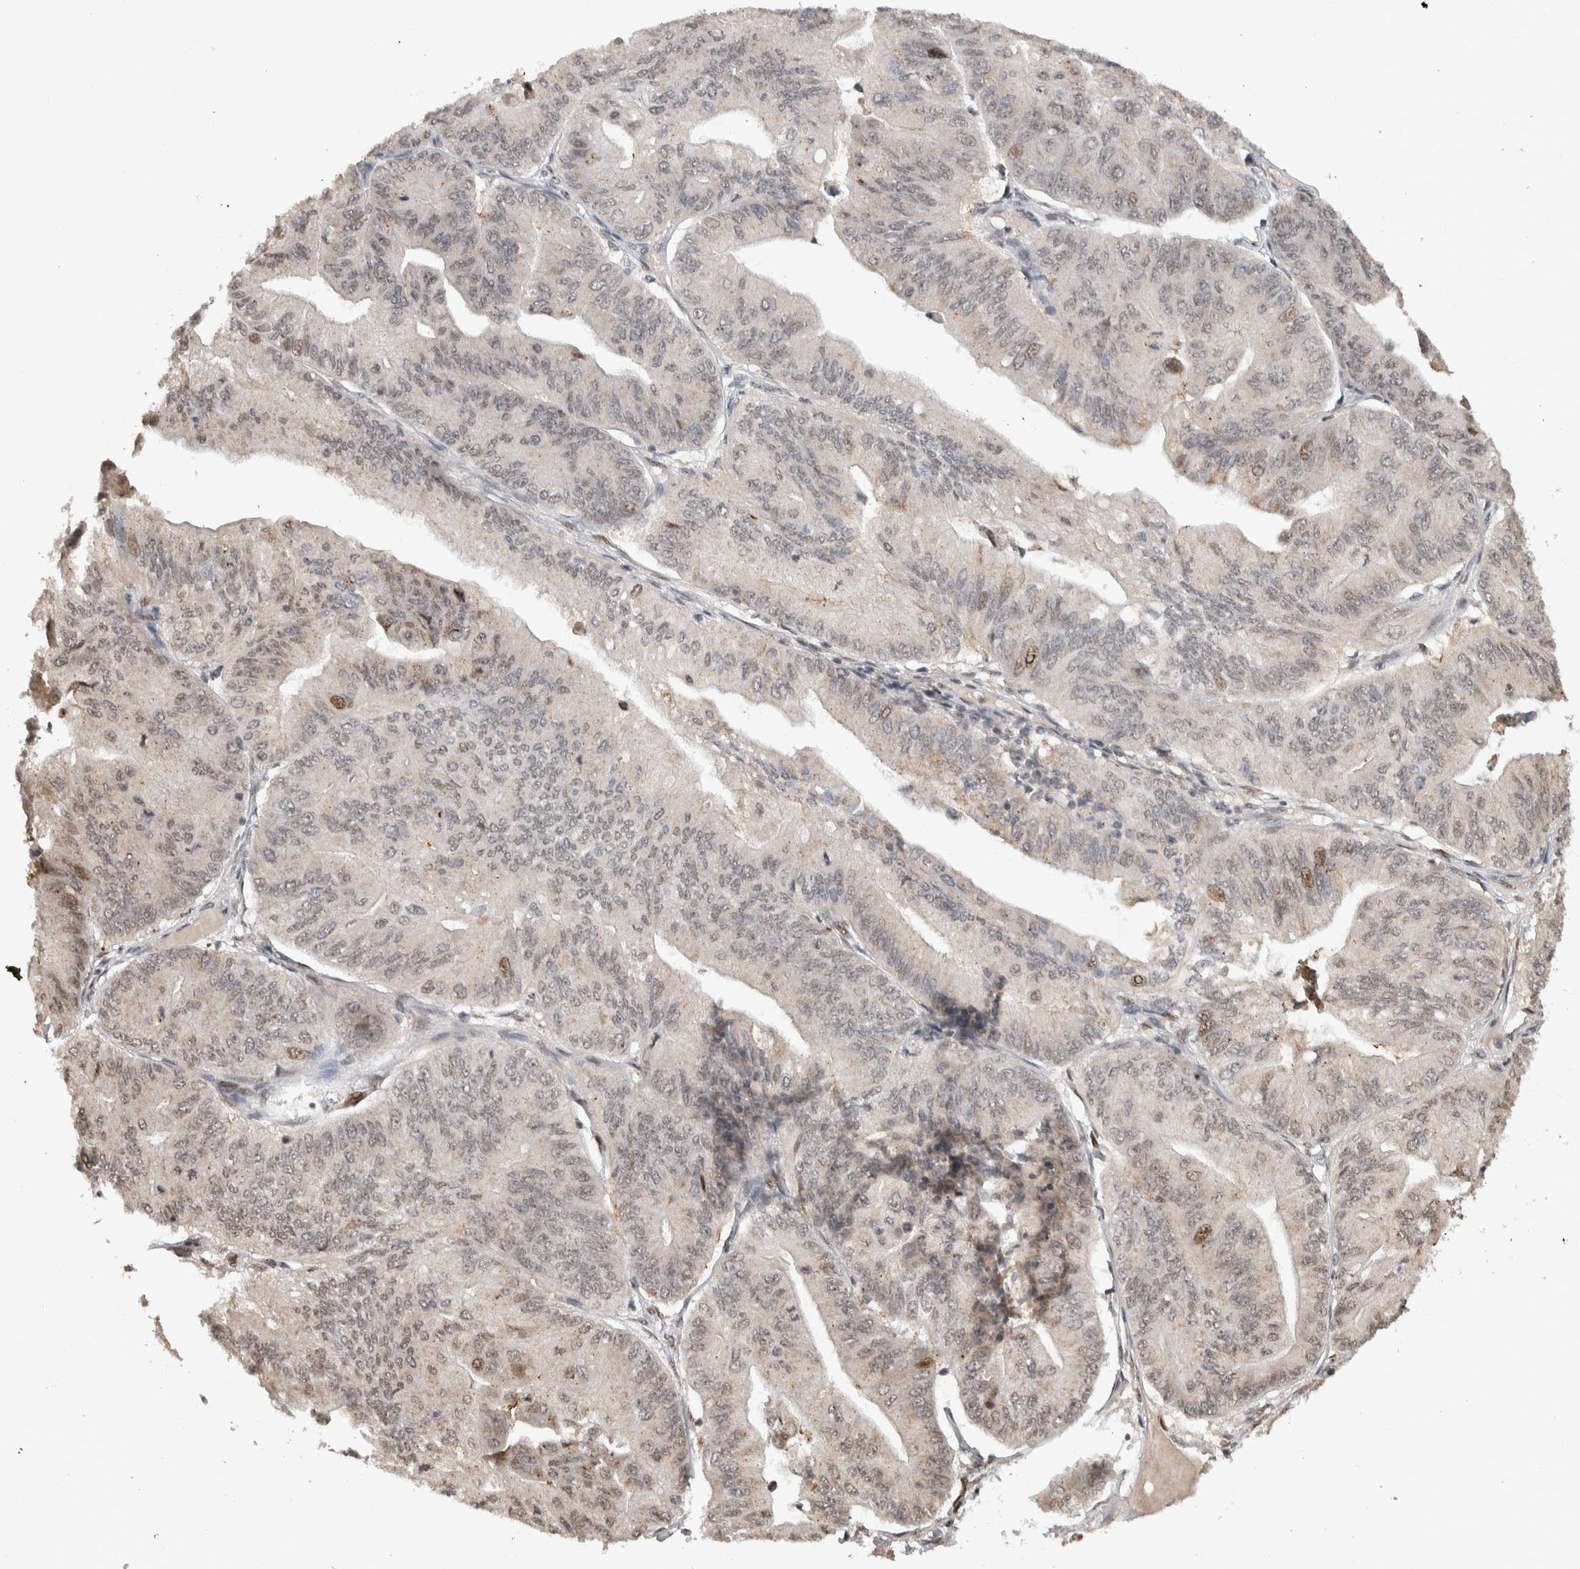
{"staining": {"intensity": "weak", "quantity": "<25%", "location": "nuclear"}, "tissue": "ovarian cancer", "cell_type": "Tumor cells", "image_type": "cancer", "snomed": [{"axis": "morphology", "description": "Cystadenocarcinoma, mucinous, NOS"}, {"axis": "topography", "description": "Ovary"}], "caption": "Tumor cells show no significant protein expression in ovarian cancer (mucinous cystadenocarcinoma).", "gene": "ZNF521", "patient": {"sex": "female", "age": 61}}